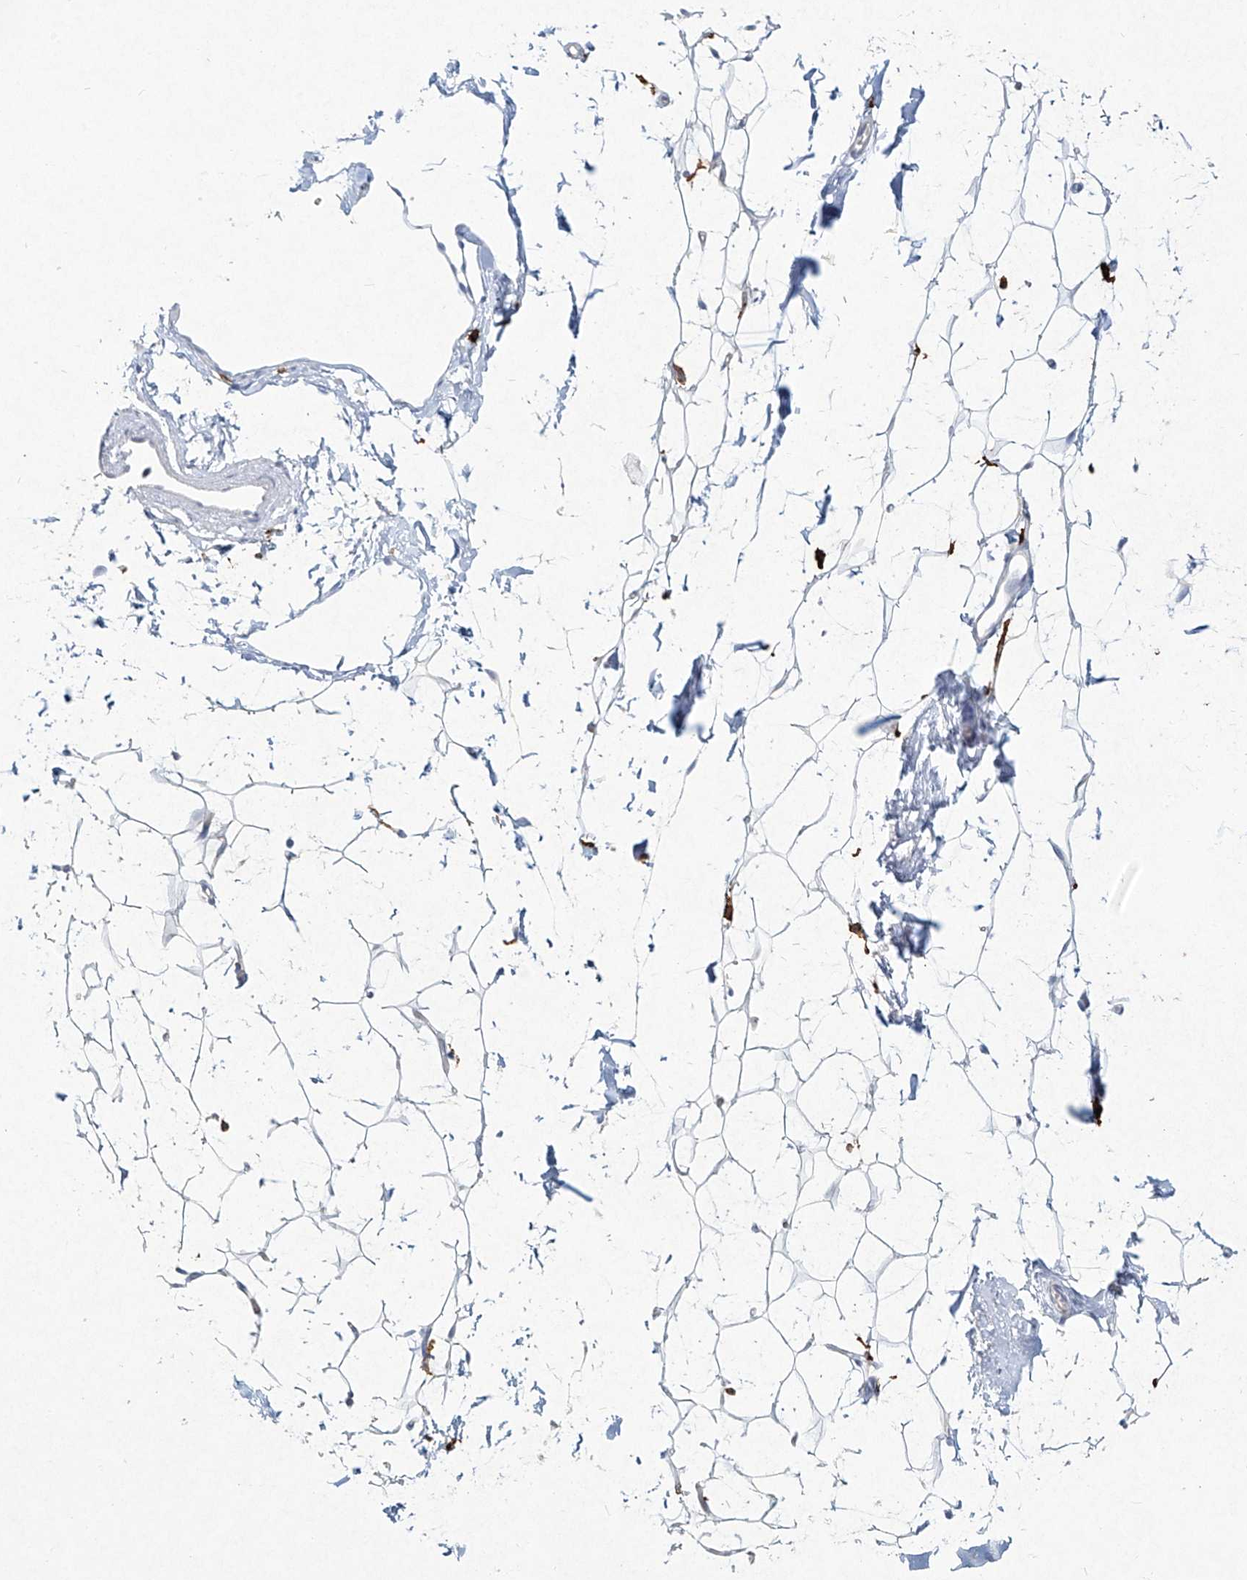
{"staining": {"intensity": "negative", "quantity": "none", "location": "none"}, "tissue": "adipose tissue", "cell_type": "Adipocytes", "image_type": "normal", "snomed": [{"axis": "morphology", "description": "Normal tissue, NOS"}, {"axis": "topography", "description": "Breast"}], "caption": "Histopathology image shows no protein positivity in adipocytes of benign adipose tissue. (Brightfield microscopy of DAB (3,3'-diaminobenzidine) immunohistochemistry at high magnification).", "gene": "CD209", "patient": {"sex": "female", "age": 23}}